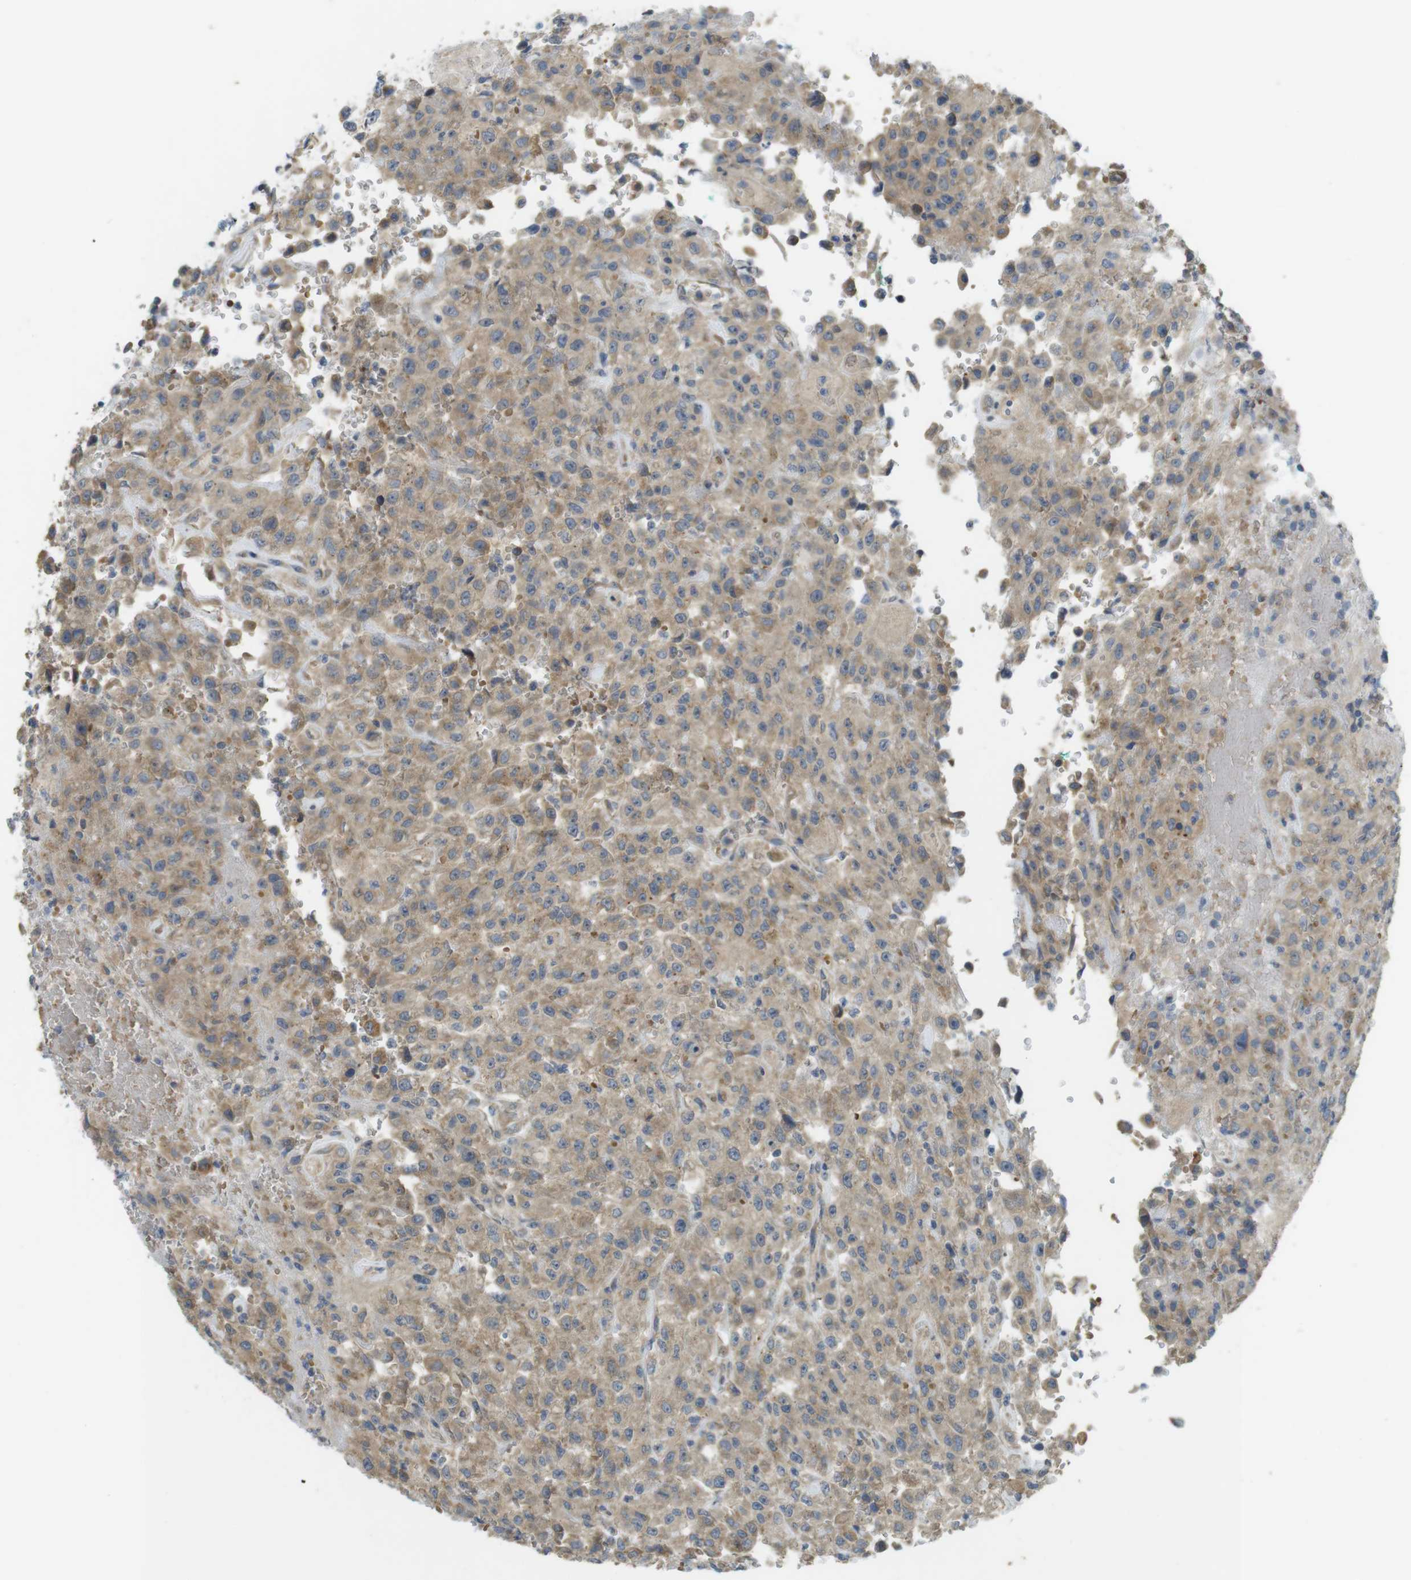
{"staining": {"intensity": "moderate", "quantity": ">75%", "location": "cytoplasmic/membranous"}, "tissue": "urothelial cancer", "cell_type": "Tumor cells", "image_type": "cancer", "snomed": [{"axis": "morphology", "description": "Urothelial carcinoma, High grade"}, {"axis": "topography", "description": "Urinary bladder"}], "caption": "The photomicrograph exhibits a brown stain indicating the presence of a protein in the cytoplasmic/membranous of tumor cells in urothelial cancer.", "gene": "CLTC", "patient": {"sex": "male", "age": 46}}